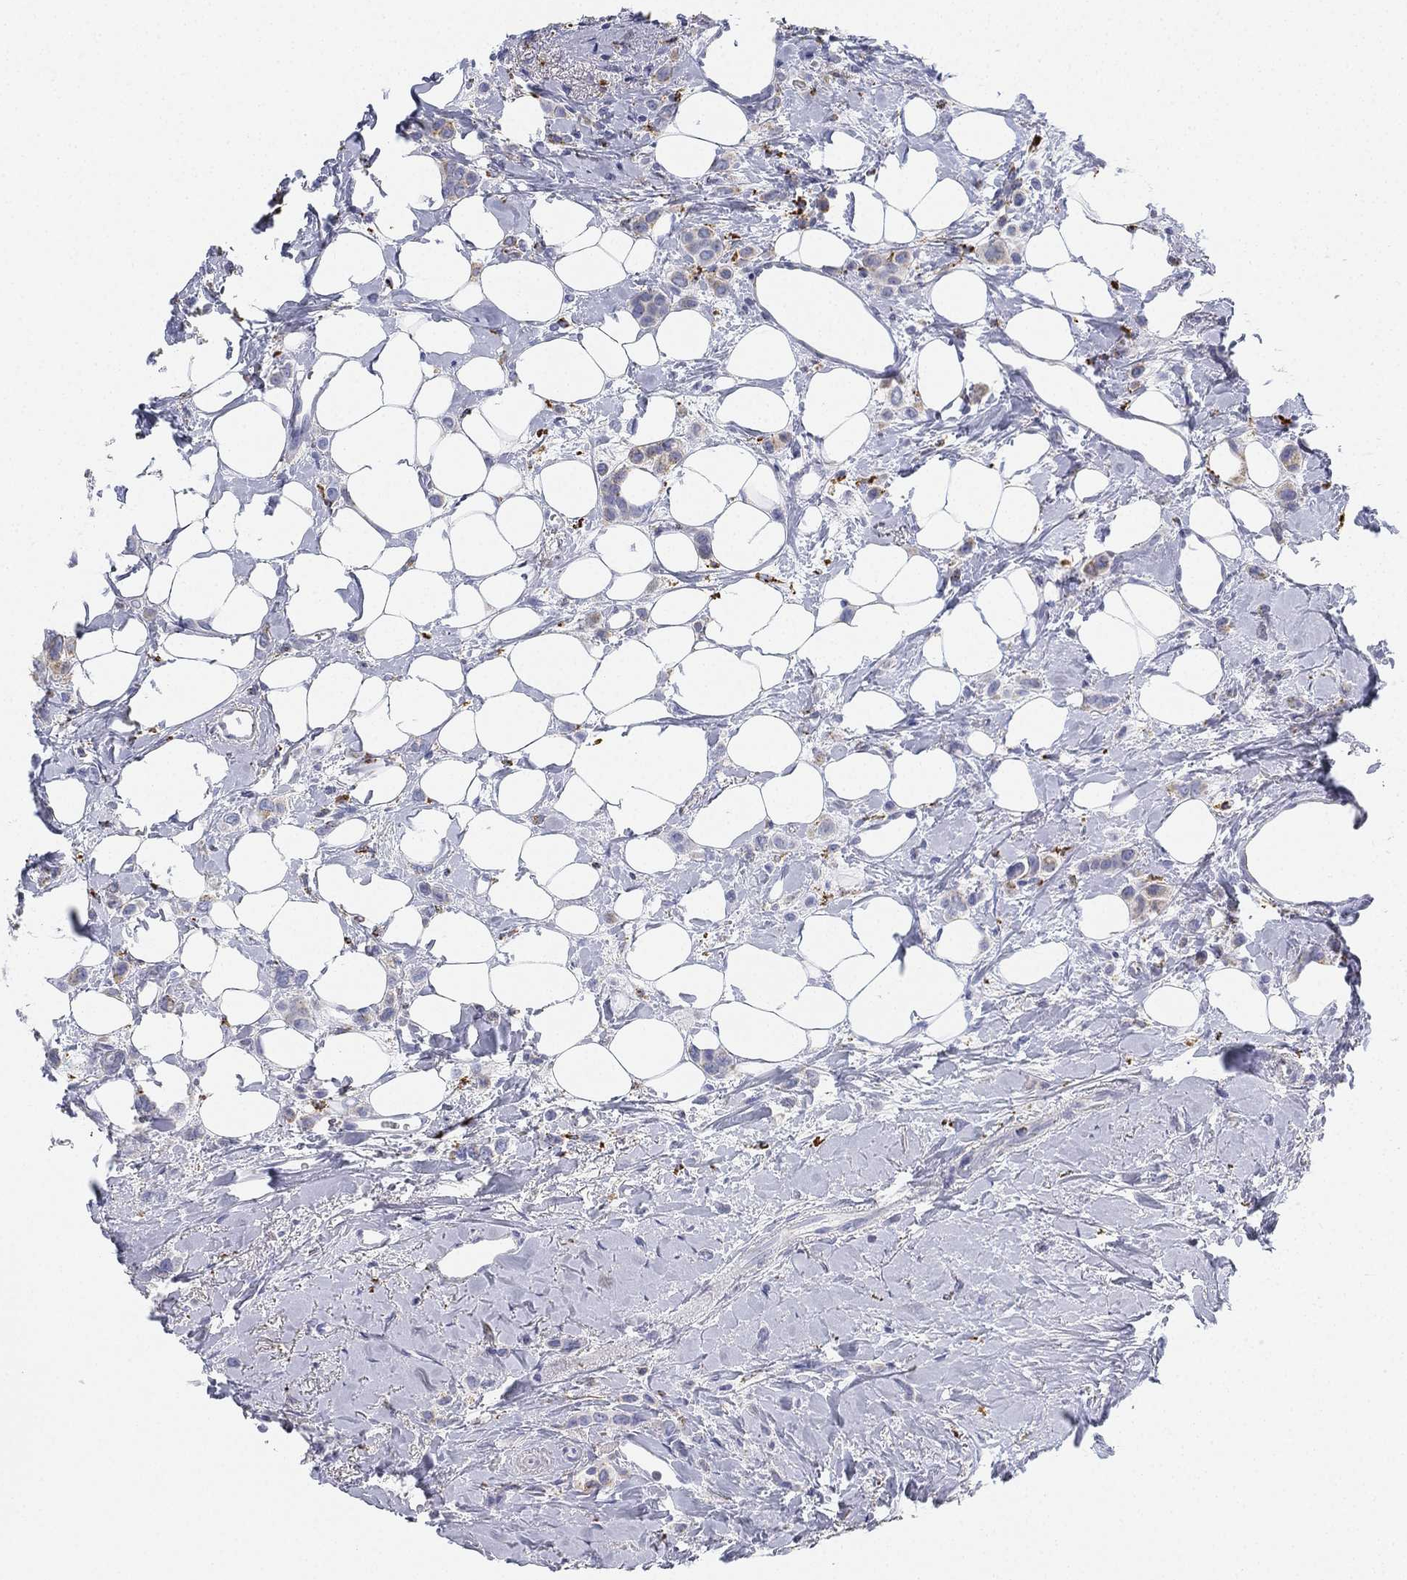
{"staining": {"intensity": "weak", "quantity": "<25%", "location": "cytoplasmic/membranous"}, "tissue": "breast cancer", "cell_type": "Tumor cells", "image_type": "cancer", "snomed": [{"axis": "morphology", "description": "Lobular carcinoma"}, {"axis": "topography", "description": "Breast"}], "caption": "Breast cancer (lobular carcinoma) was stained to show a protein in brown. There is no significant expression in tumor cells.", "gene": "NPC2", "patient": {"sex": "female", "age": 66}}